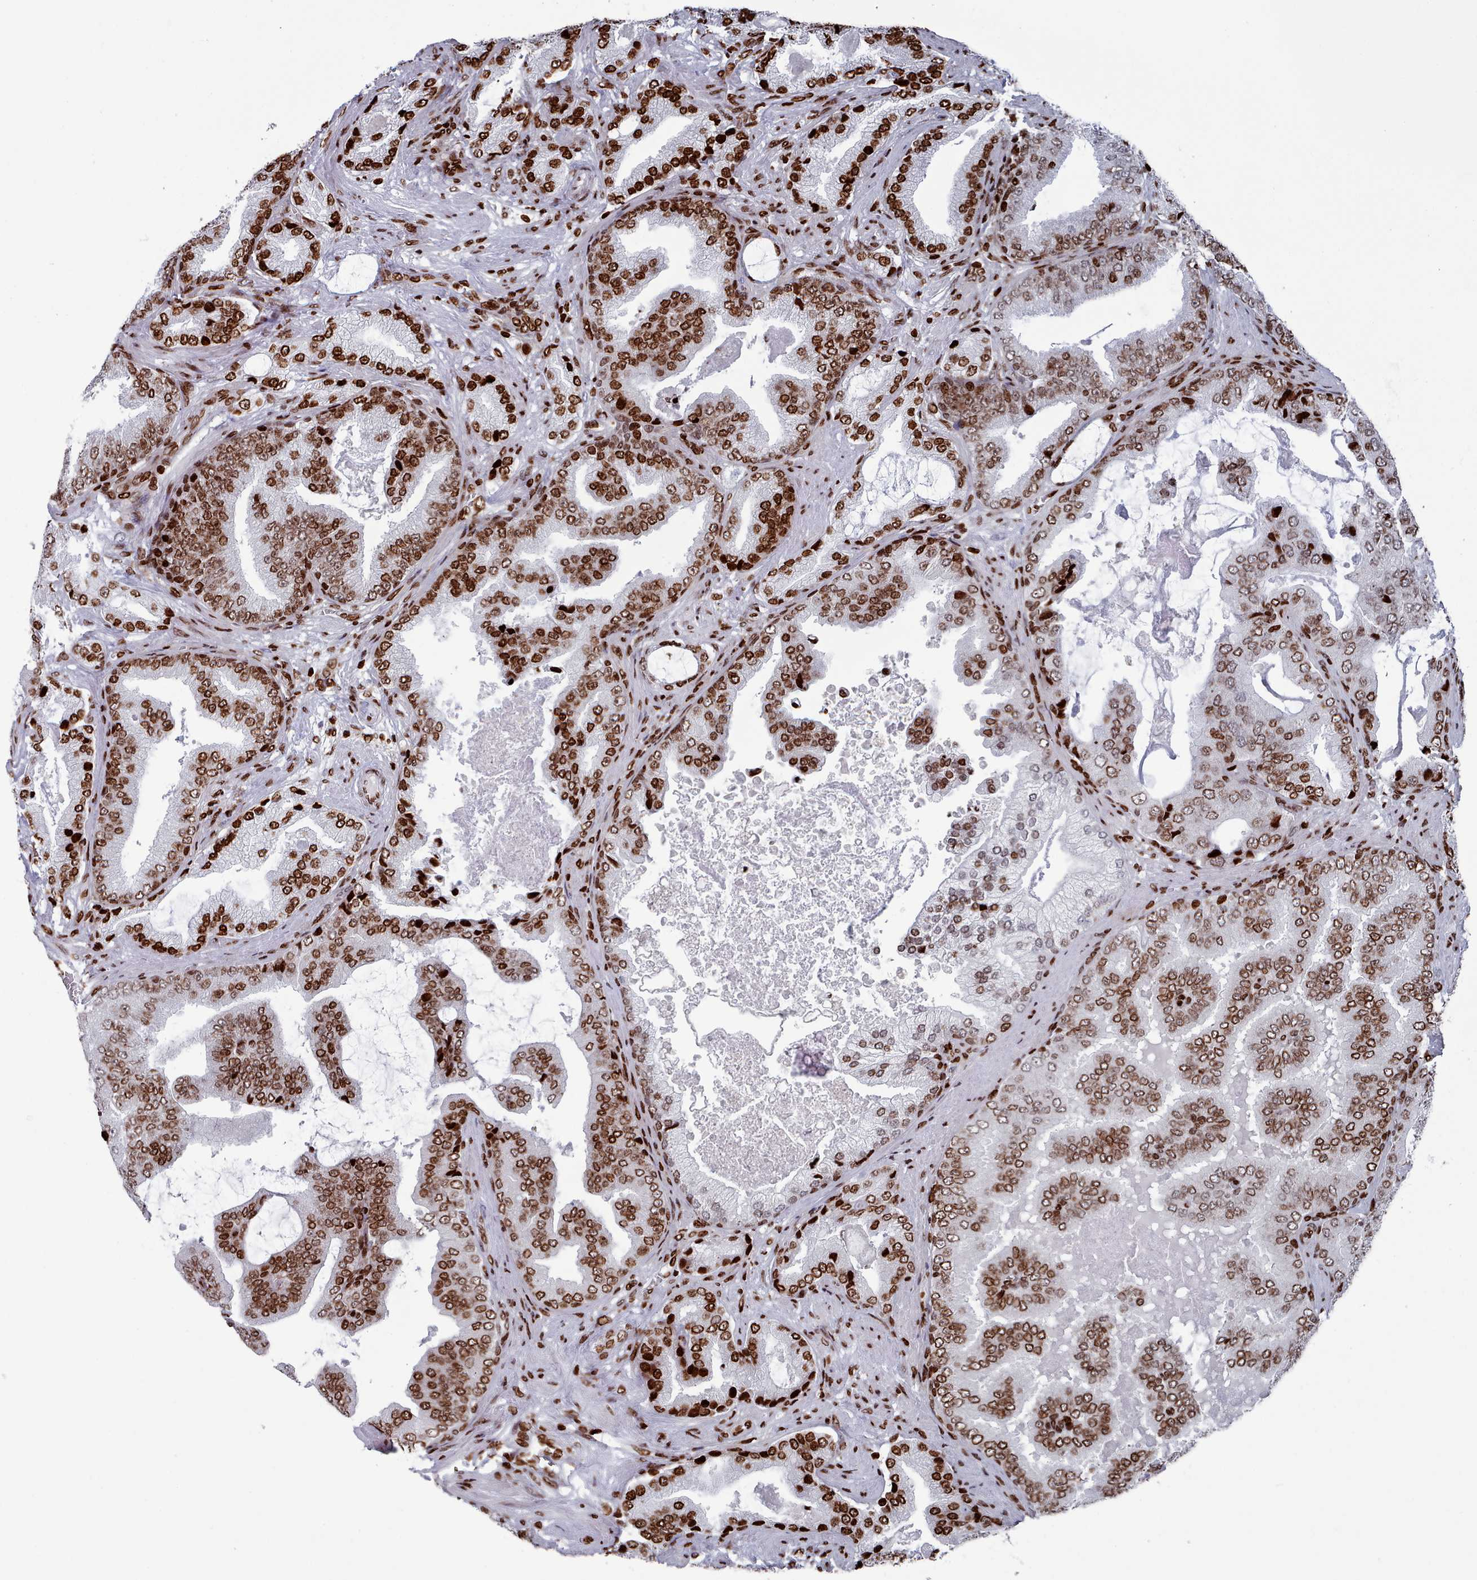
{"staining": {"intensity": "strong", "quantity": ">75%", "location": "nuclear"}, "tissue": "prostate cancer", "cell_type": "Tumor cells", "image_type": "cancer", "snomed": [{"axis": "morphology", "description": "Adenocarcinoma, High grade"}, {"axis": "topography", "description": "Prostate"}], "caption": "Prostate high-grade adenocarcinoma tissue demonstrates strong nuclear staining in about >75% of tumor cells The staining is performed using DAB brown chromogen to label protein expression. The nuclei are counter-stained blue using hematoxylin.", "gene": "PCDHB12", "patient": {"sex": "male", "age": 68}}